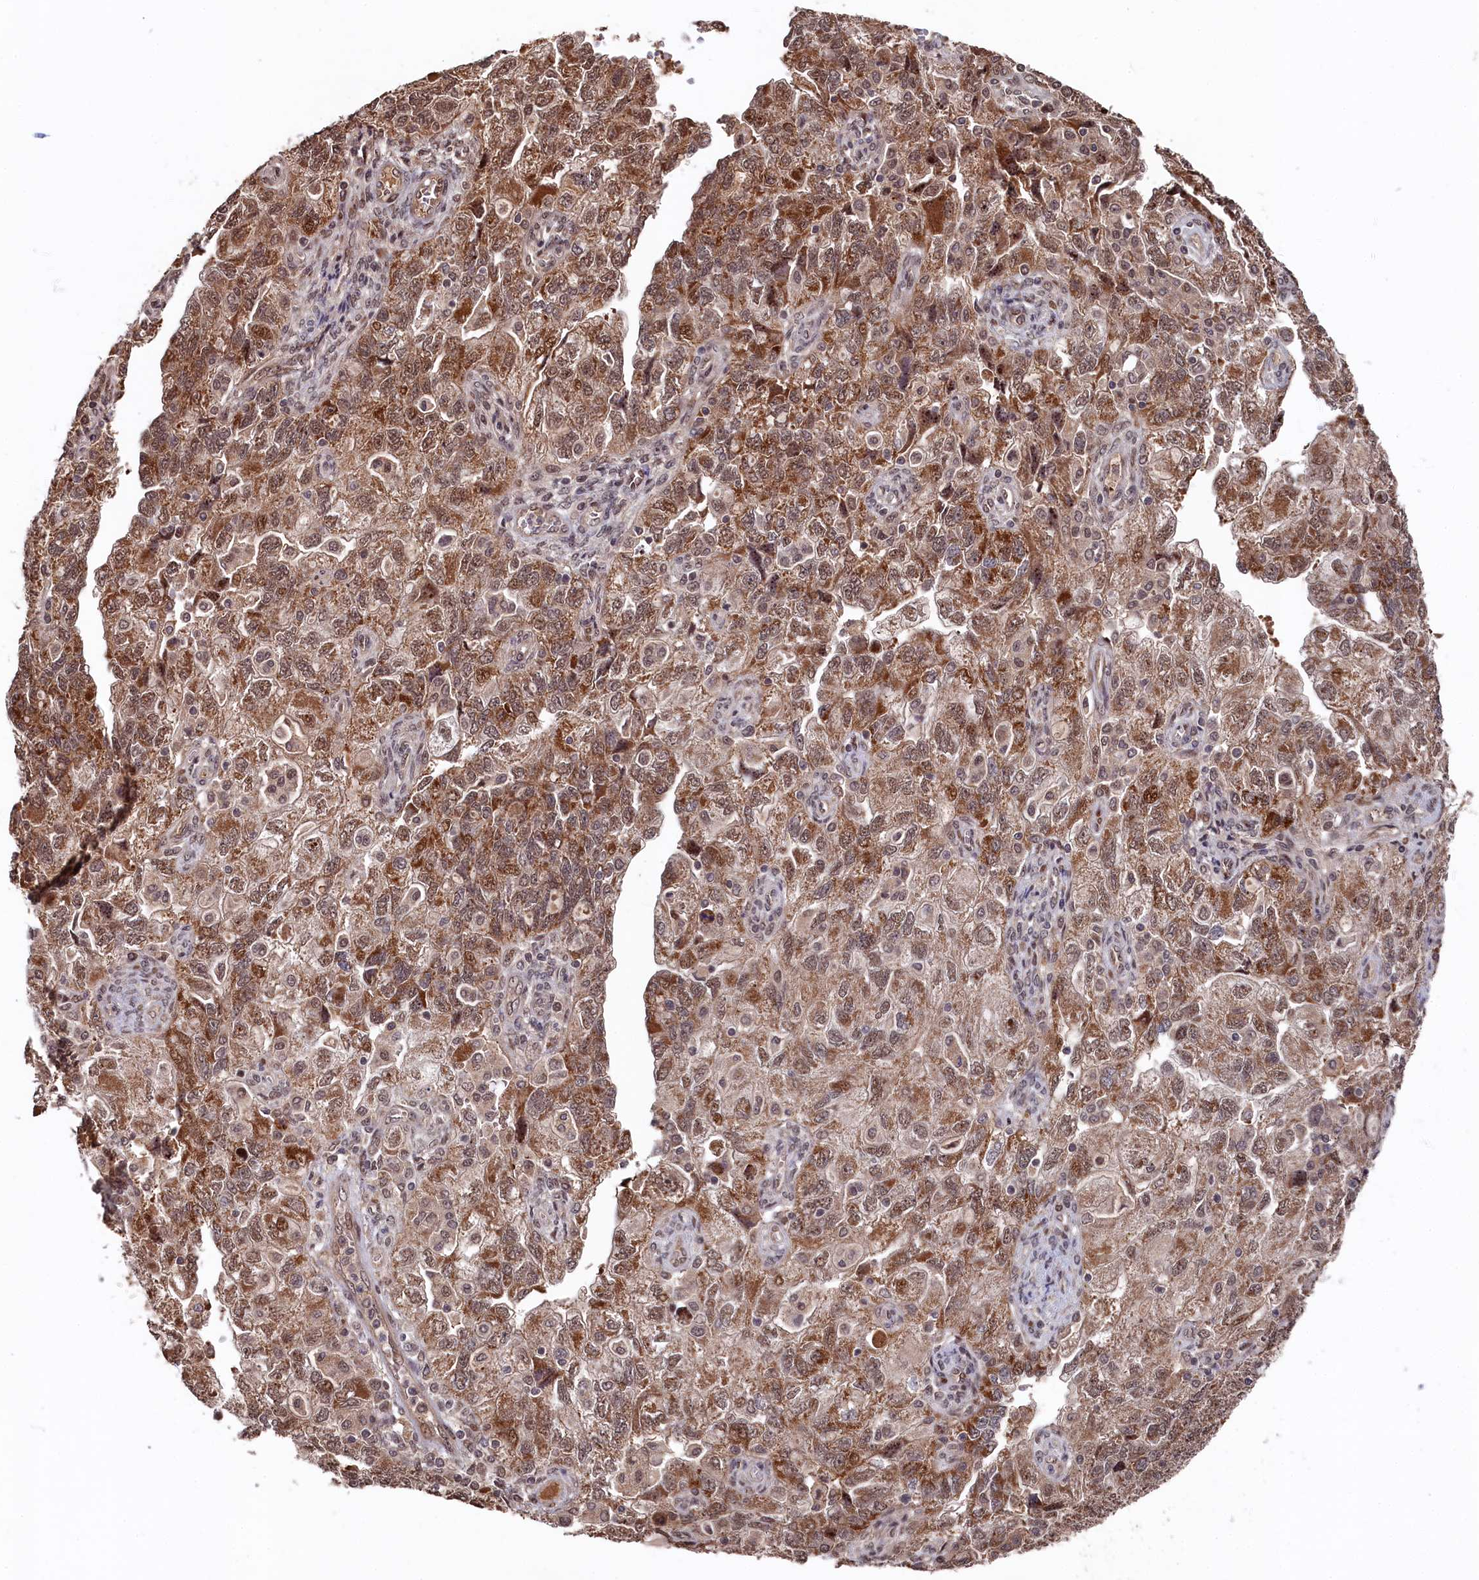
{"staining": {"intensity": "strong", "quantity": ">75%", "location": "cytoplasmic/membranous,nuclear"}, "tissue": "ovarian cancer", "cell_type": "Tumor cells", "image_type": "cancer", "snomed": [{"axis": "morphology", "description": "Carcinoma, NOS"}, {"axis": "morphology", "description": "Cystadenocarcinoma, serous, NOS"}, {"axis": "topography", "description": "Ovary"}], "caption": "Immunohistochemistry (IHC) (DAB (3,3'-diaminobenzidine)) staining of human carcinoma (ovarian) exhibits strong cytoplasmic/membranous and nuclear protein staining in about >75% of tumor cells.", "gene": "CLPX", "patient": {"sex": "female", "age": 69}}